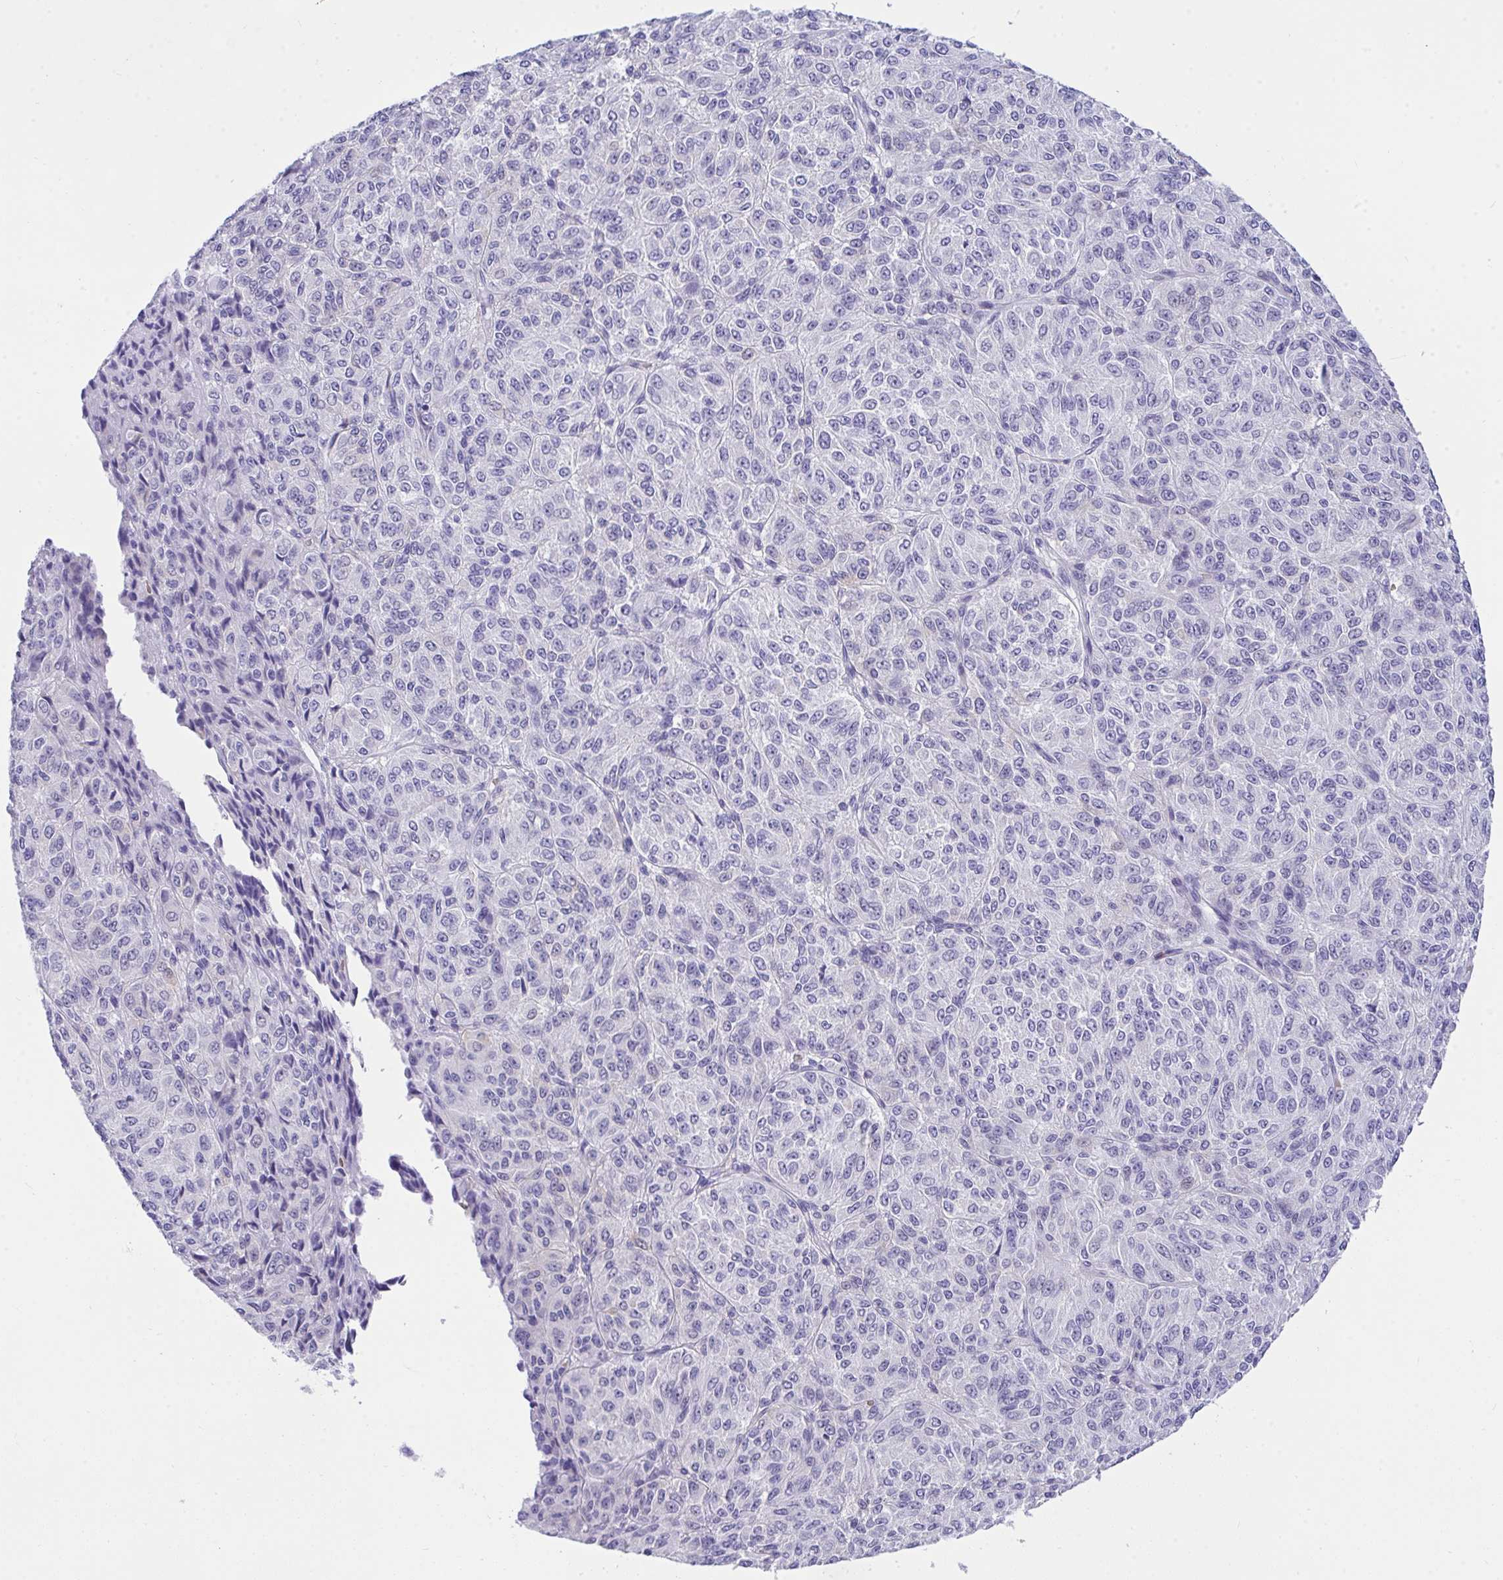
{"staining": {"intensity": "negative", "quantity": "none", "location": "none"}, "tissue": "melanoma", "cell_type": "Tumor cells", "image_type": "cancer", "snomed": [{"axis": "morphology", "description": "Malignant melanoma, Metastatic site"}, {"axis": "topography", "description": "Brain"}], "caption": "The photomicrograph shows no significant expression in tumor cells of malignant melanoma (metastatic site).", "gene": "ANK1", "patient": {"sex": "female", "age": 56}}